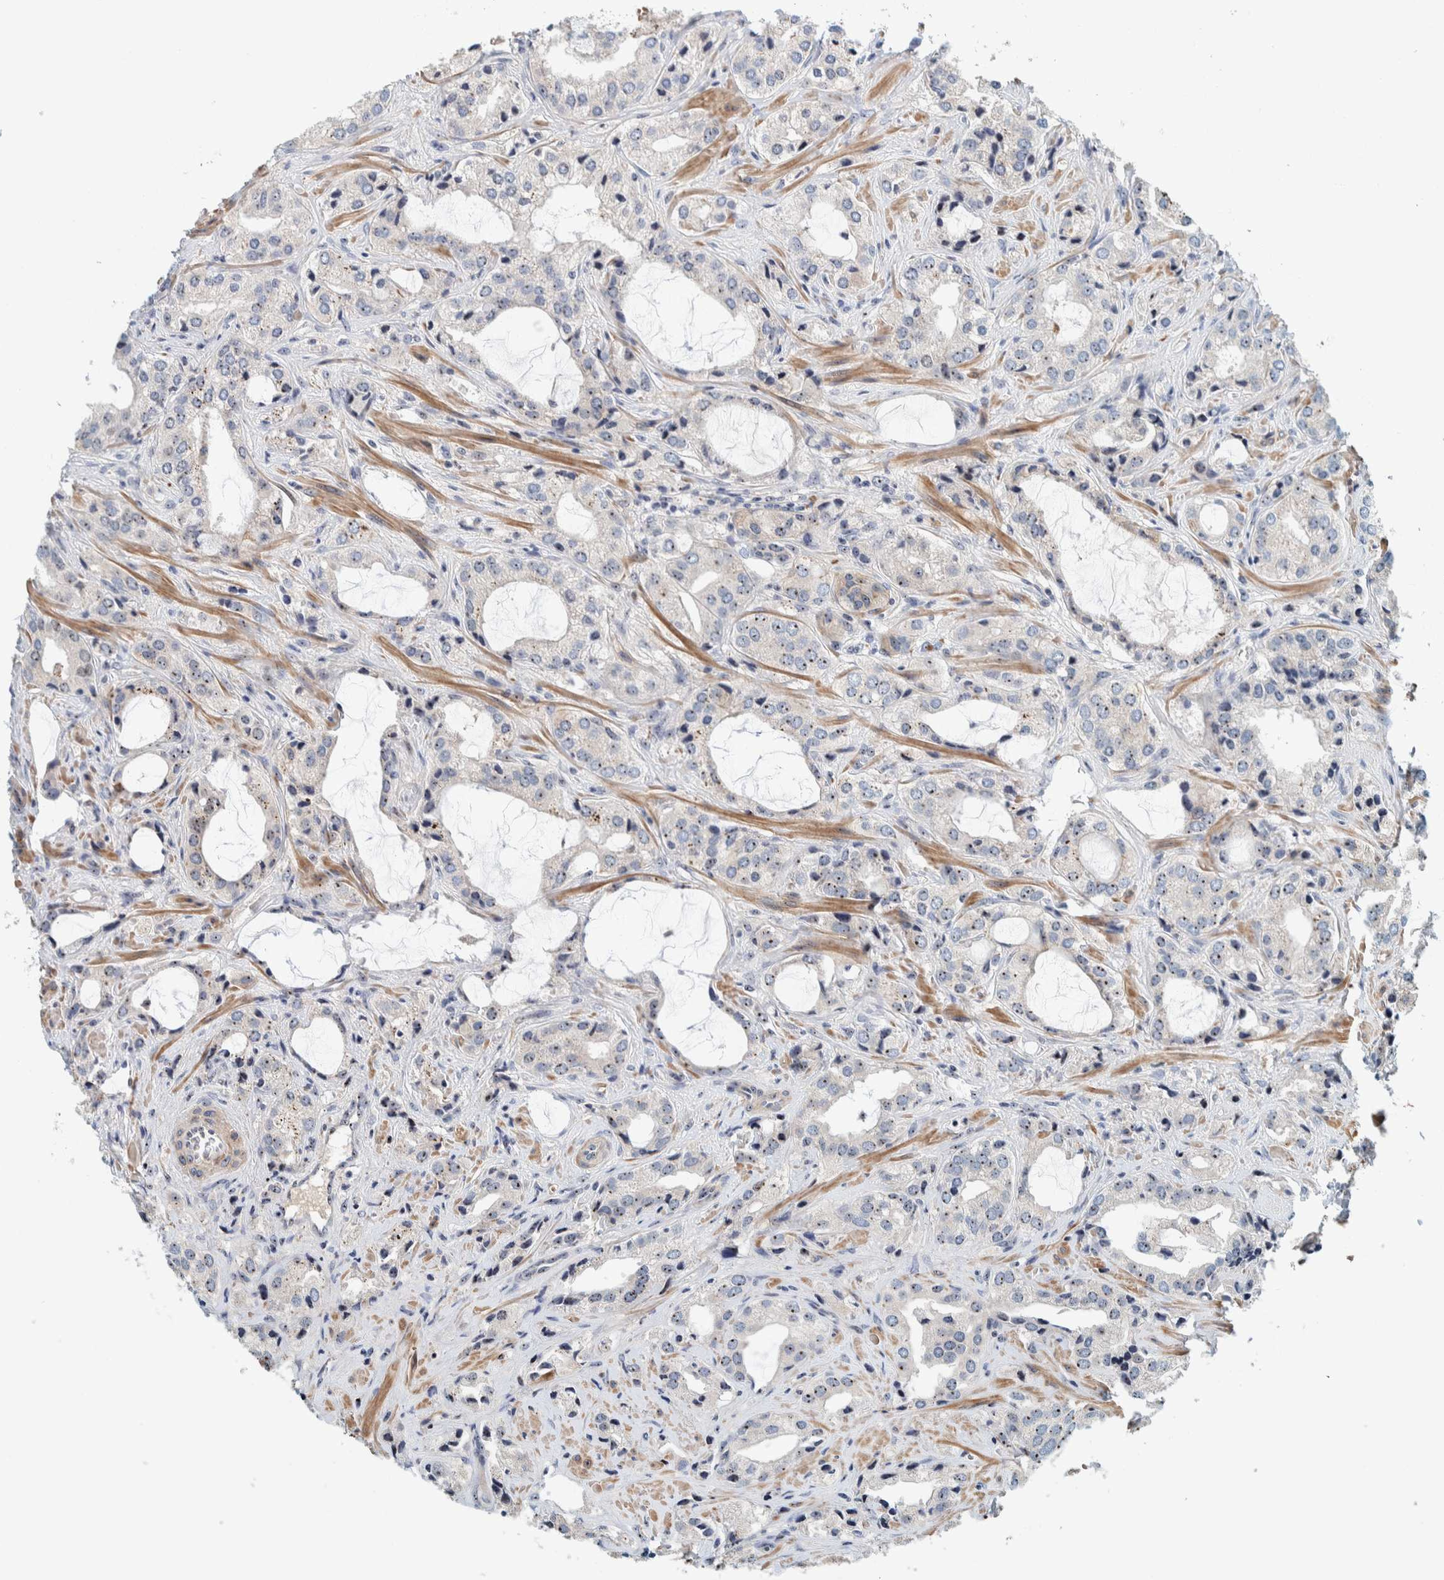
{"staining": {"intensity": "moderate", "quantity": "<25%", "location": "nuclear"}, "tissue": "prostate cancer", "cell_type": "Tumor cells", "image_type": "cancer", "snomed": [{"axis": "morphology", "description": "Adenocarcinoma, High grade"}, {"axis": "topography", "description": "Prostate"}], "caption": "Moderate nuclear protein staining is appreciated in about <25% of tumor cells in prostate cancer (adenocarcinoma (high-grade)). The staining is performed using DAB (3,3'-diaminobenzidine) brown chromogen to label protein expression. The nuclei are counter-stained blue using hematoxylin.", "gene": "NOL11", "patient": {"sex": "male", "age": 66}}